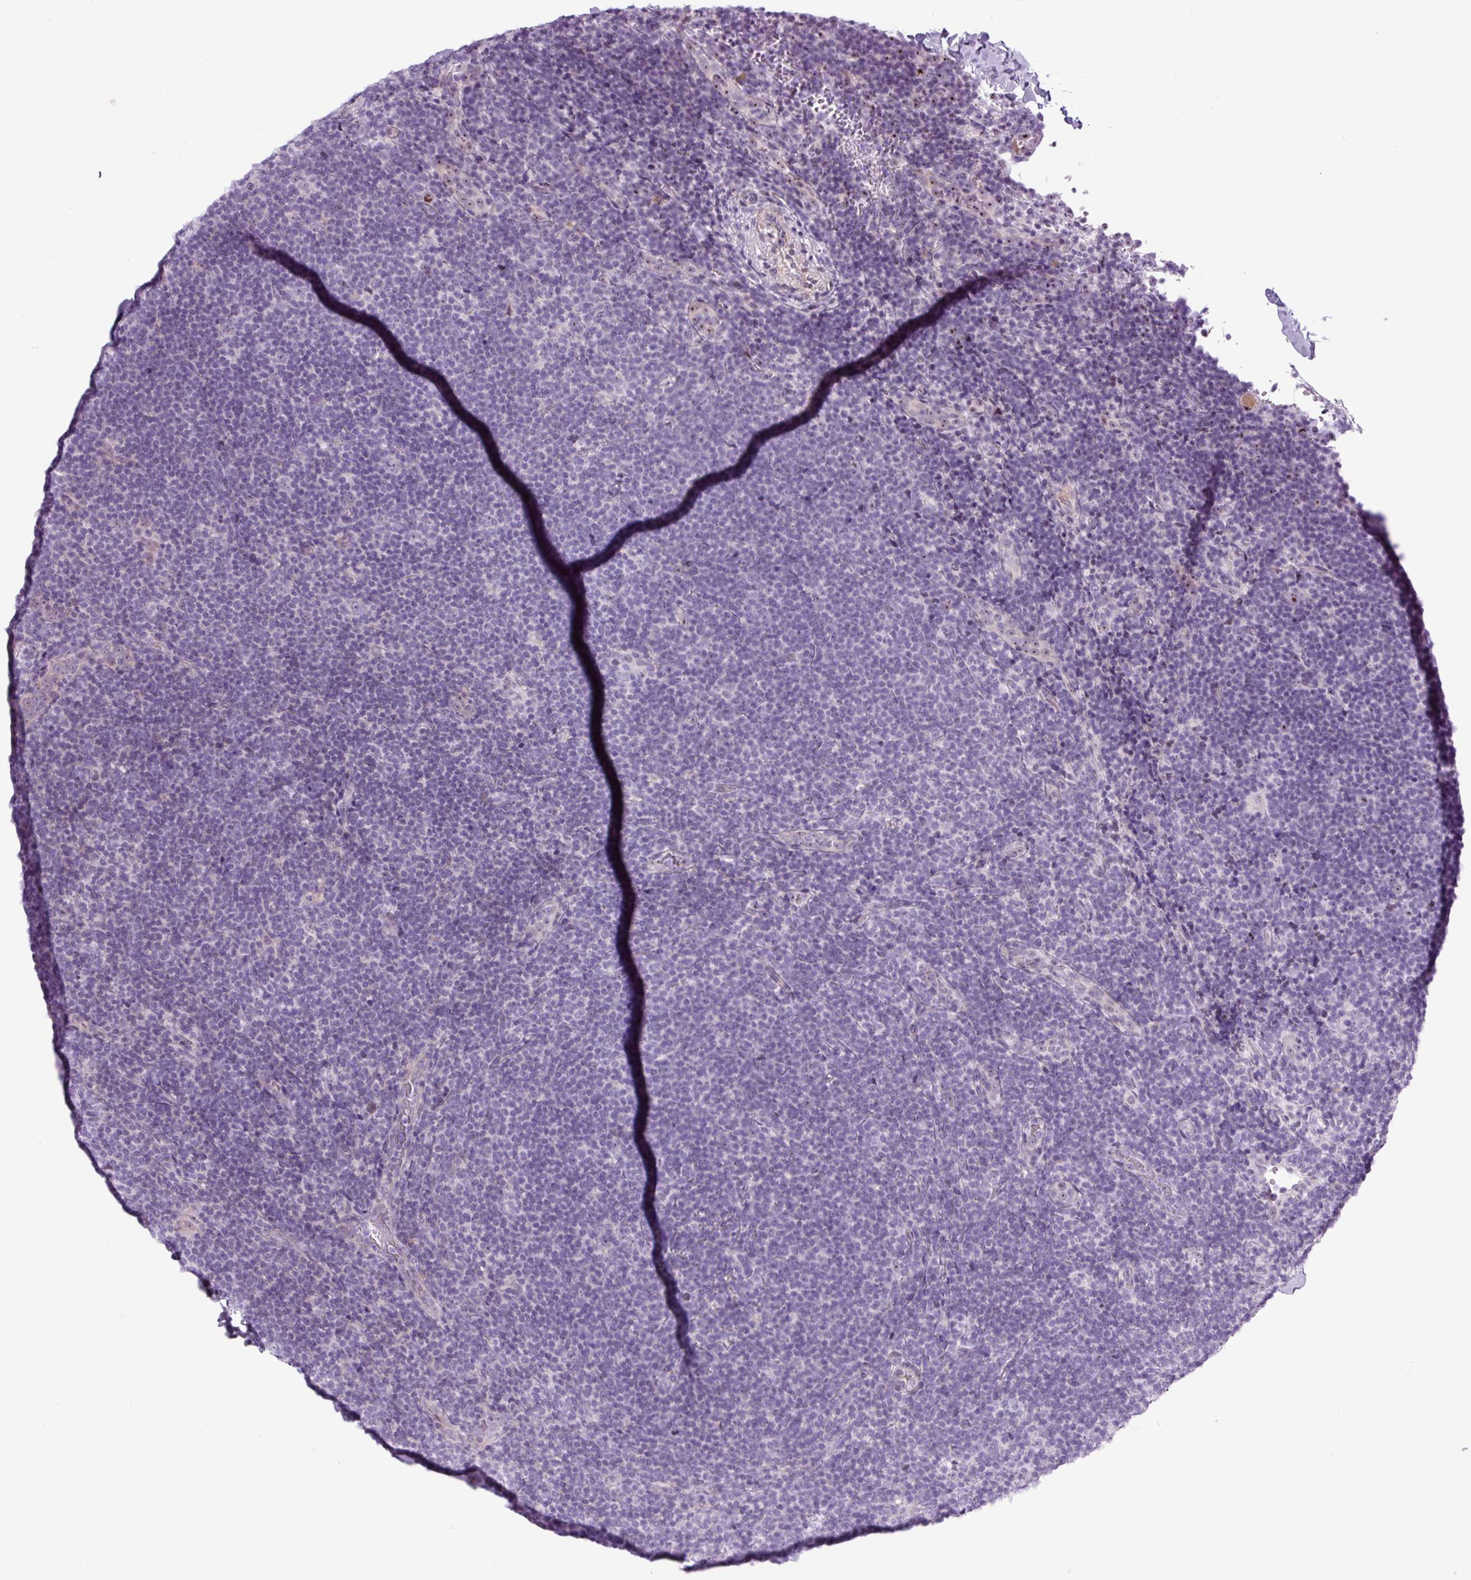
{"staining": {"intensity": "negative", "quantity": "none", "location": "none"}, "tissue": "lymphoma", "cell_type": "Tumor cells", "image_type": "cancer", "snomed": [{"axis": "morphology", "description": "Hodgkin's disease, NOS"}, {"axis": "topography", "description": "Lymph node"}], "caption": "High power microscopy photomicrograph of an IHC image of lymphoma, revealing no significant expression in tumor cells.", "gene": "RRS1", "patient": {"sex": "female", "age": 57}}